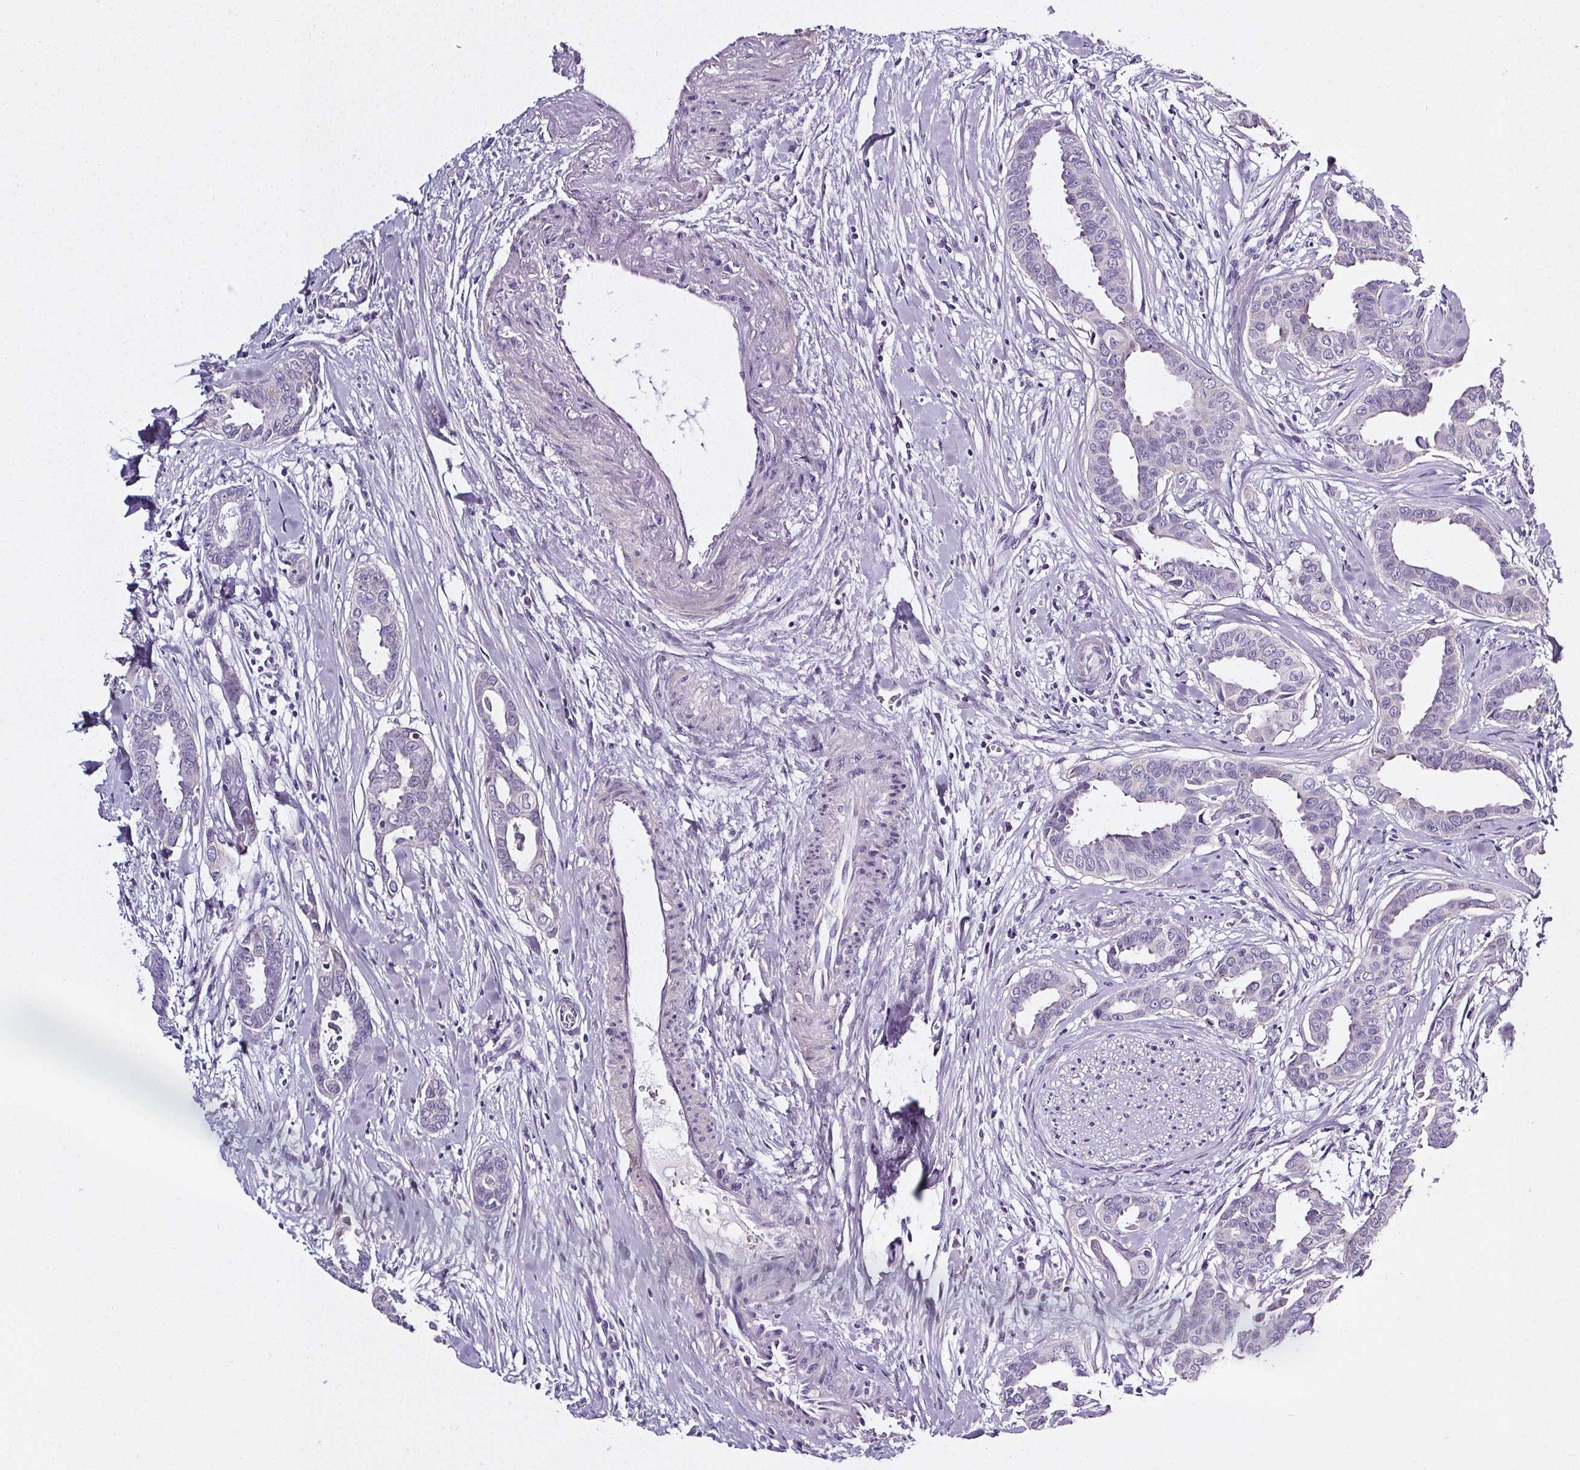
{"staining": {"intensity": "negative", "quantity": "none", "location": "none"}, "tissue": "breast cancer", "cell_type": "Tumor cells", "image_type": "cancer", "snomed": [{"axis": "morphology", "description": "Duct carcinoma"}, {"axis": "topography", "description": "Breast"}], "caption": "Immunohistochemical staining of breast cancer (intraductal carcinoma) displays no significant staining in tumor cells.", "gene": "ELAVL2", "patient": {"sex": "female", "age": 45}}